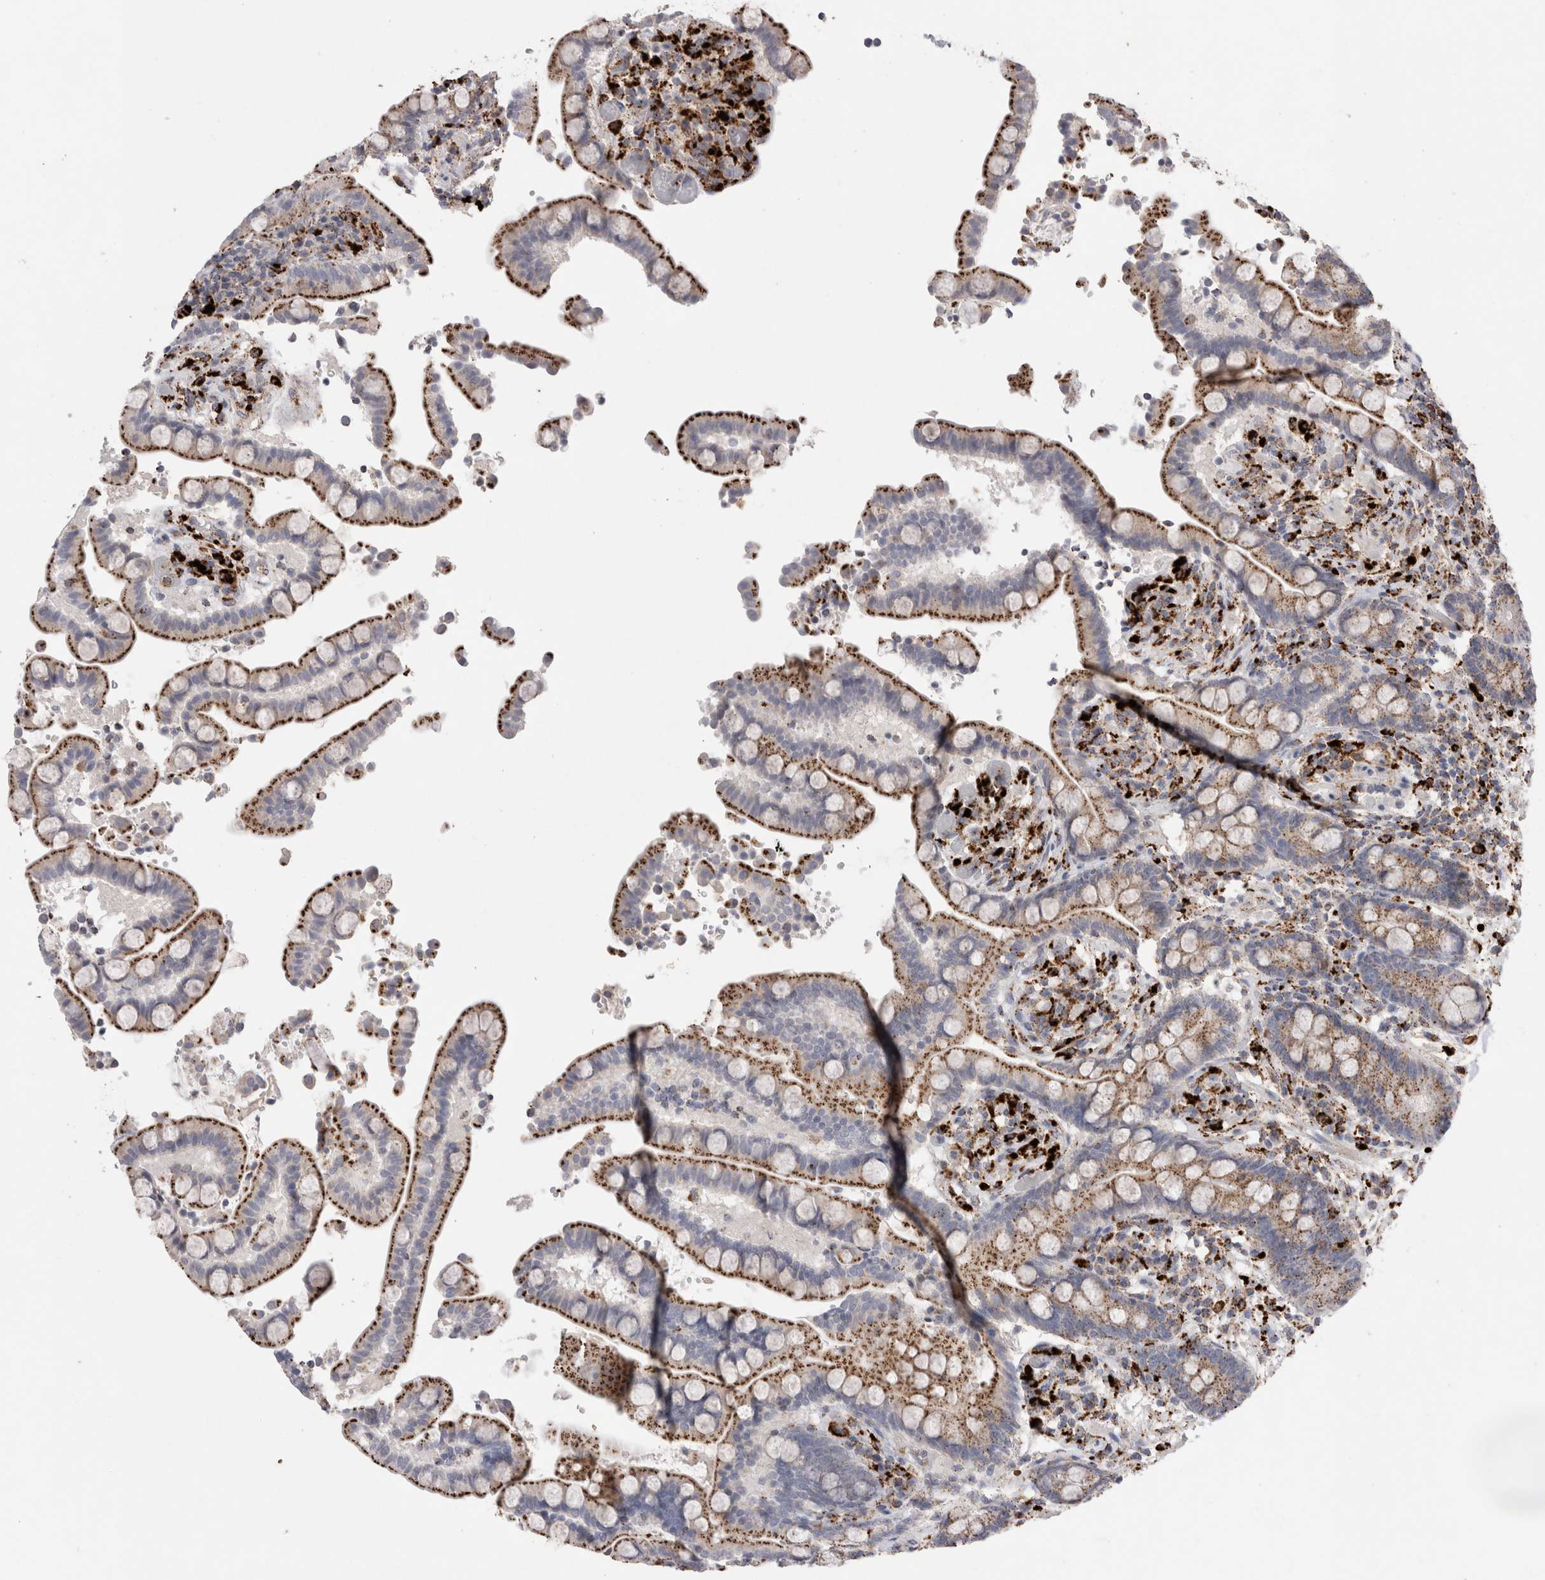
{"staining": {"intensity": "negative", "quantity": "none", "location": "none"}, "tissue": "colon", "cell_type": "Endothelial cells", "image_type": "normal", "snomed": [{"axis": "morphology", "description": "Normal tissue, NOS"}, {"axis": "topography", "description": "Colon"}], "caption": "High magnification brightfield microscopy of unremarkable colon stained with DAB (brown) and counterstained with hematoxylin (blue): endothelial cells show no significant positivity. Brightfield microscopy of immunohistochemistry stained with DAB (brown) and hematoxylin (blue), captured at high magnification.", "gene": "CTSA", "patient": {"sex": "male", "age": 73}}